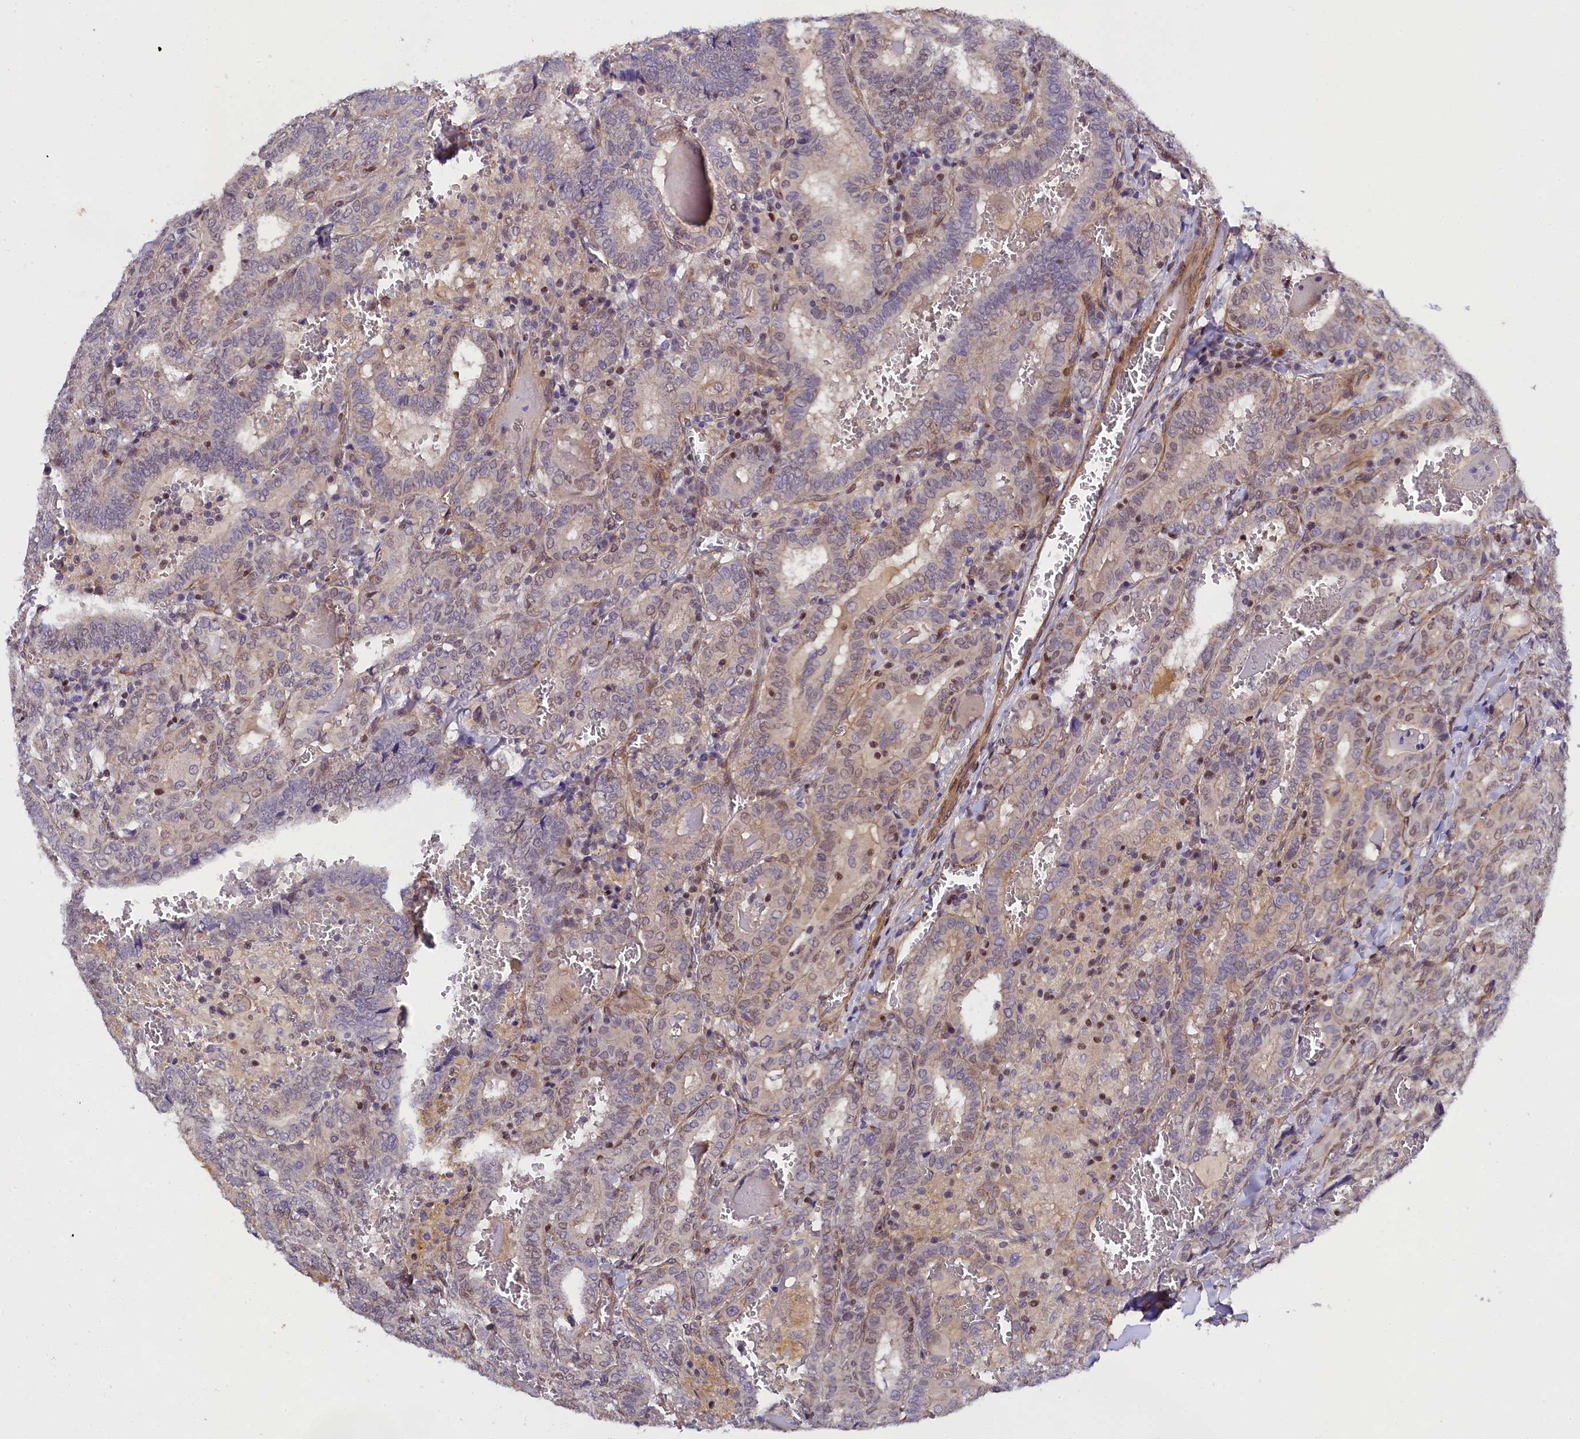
{"staining": {"intensity": "moderate", "quantity": "25%-75%", "location": "nuclear"}, "tissue": "thyroid cancer", "cell_type": "Tumor cells", "image_type": "cancer", "snomed": [{"axis": "morphology", "description": "Papillary adenocarcinoma, NOS"}, {"axis": "topography", "description": "Thyroid gland"}], "caption": "A brown stain highlights moderate nuclear expression of a protein in human thyroid cancer (papillary adenocarcinoma) tumor cells.", "gene": "SP4", "patient": {"sex": "female", "age": 72}}